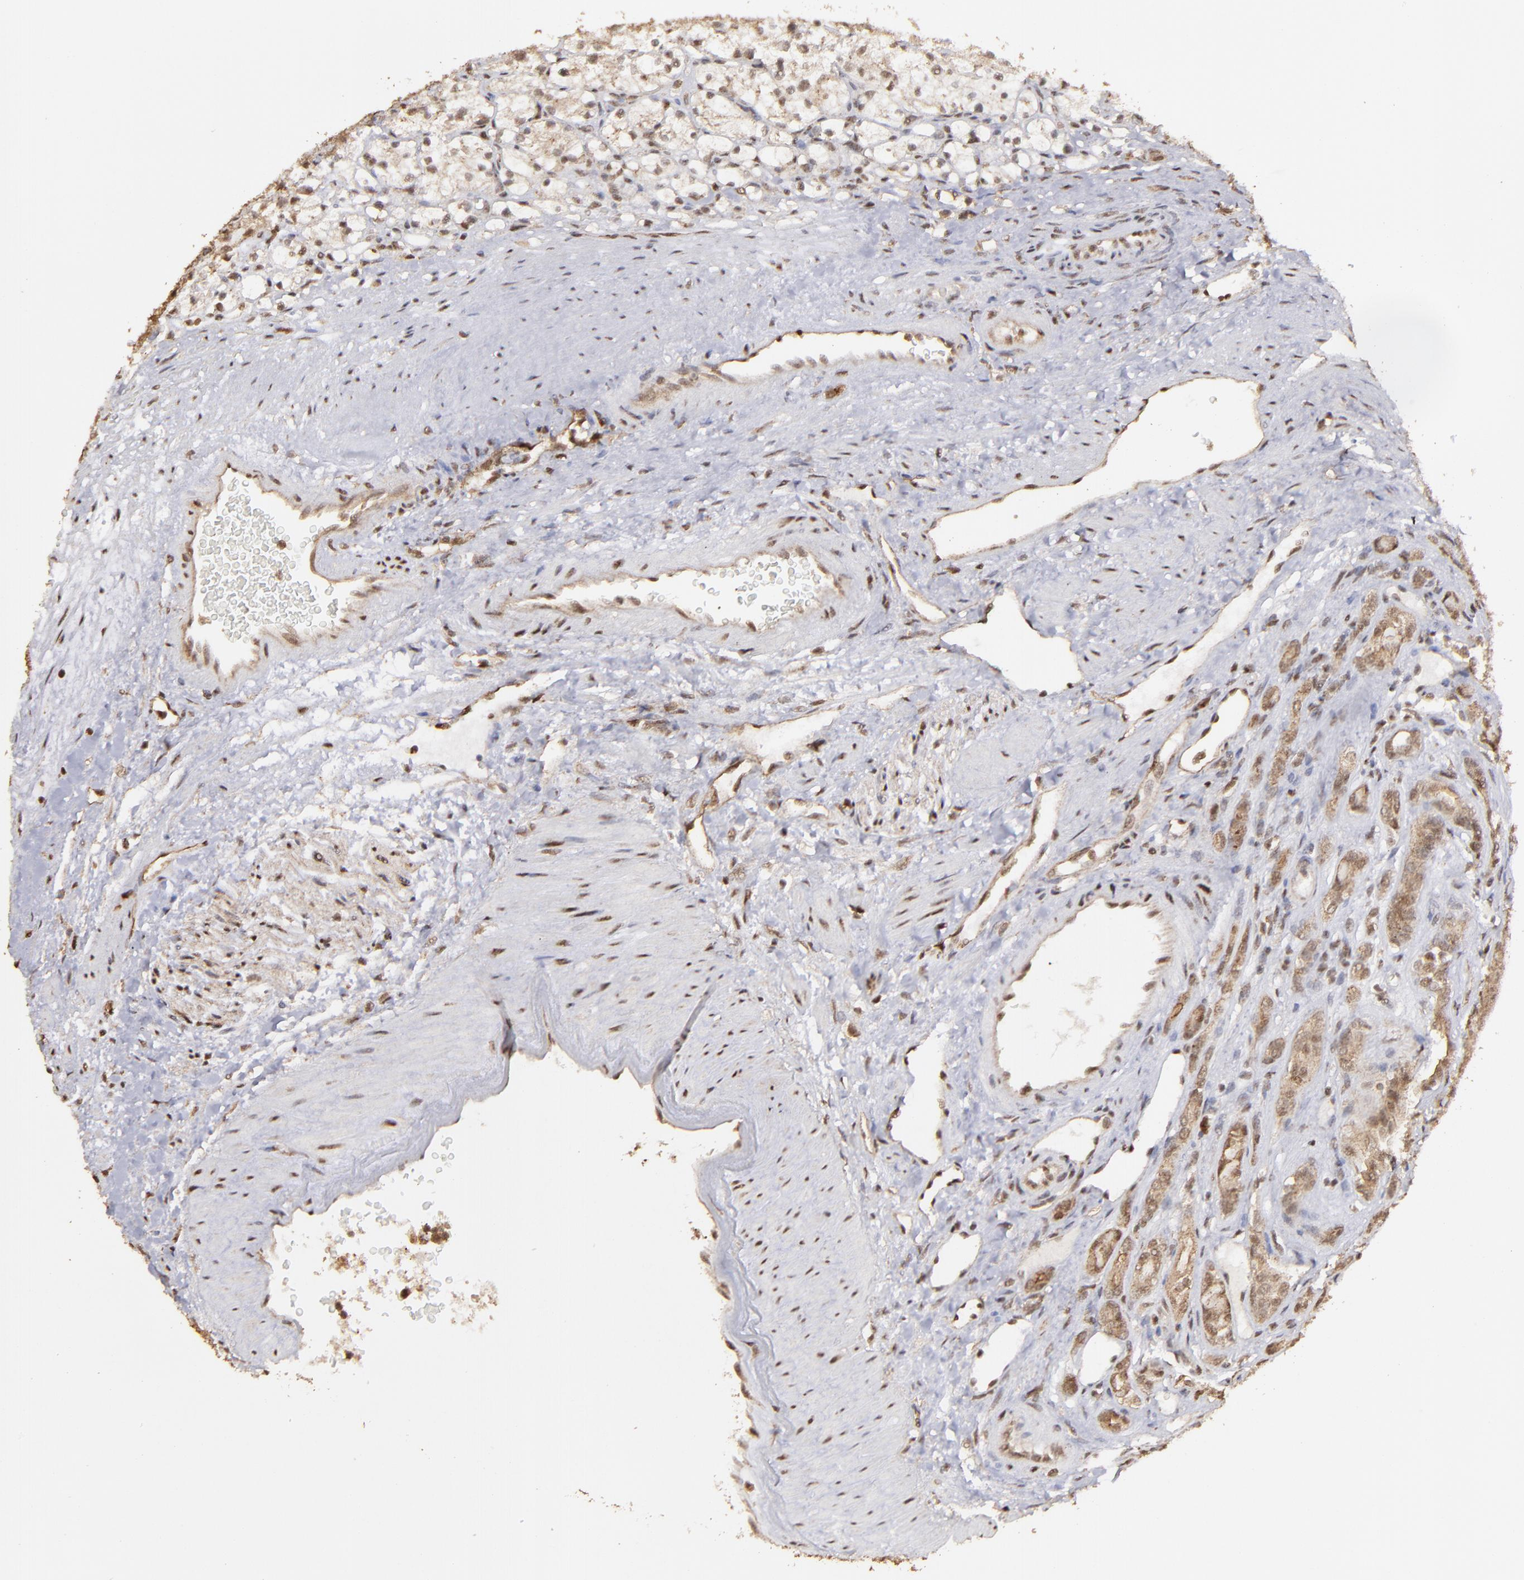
{"staining": {"intensity": "weak", "quantity": ">75%", "location": "nuclear"}, "tissue": "renal cancer", "cell_type": "Tumor cells", "image_type": "cancer", "snomed": [{"axis": "morphology", "description": "Adenocarcinoma, NOS"}, {"axis": "topography", "description": "Kidney"}], "caption": "Adenocarcinoma (renal) tissue displays weak nuclear positivity in approximately >75% of tumor cells, visualized by immunohistochemistry. (Brightfield microscopy of DAB IHC at high magnification).", "gene": "ARNT", "patient": {"sex": "female", "age": 60}}